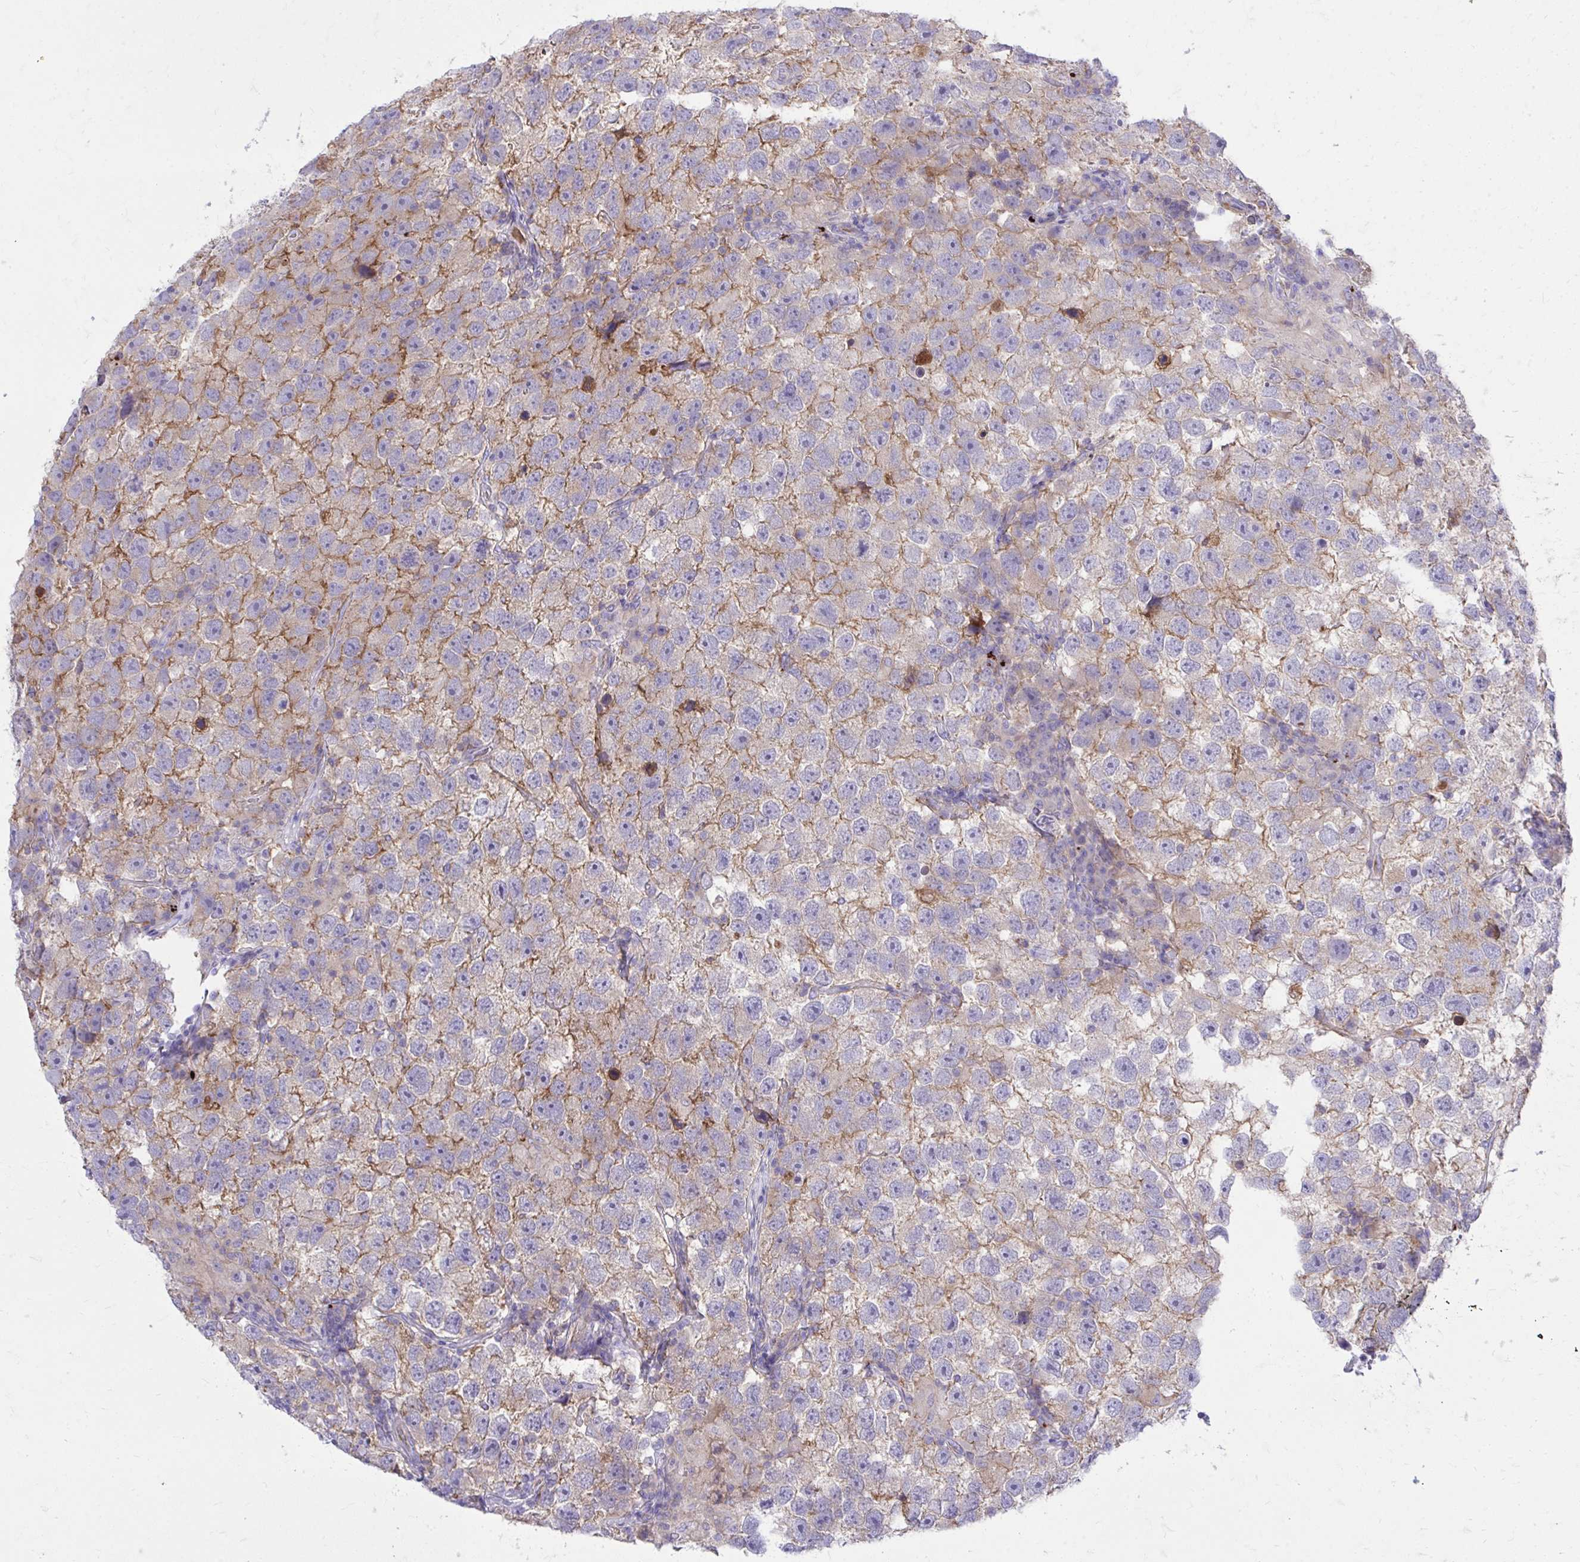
{"staining": {"intensity": "moderate", "quantity": "25%-75%", "location": "cytoplasmic/membranous"}, "tissue": "testis cancer", "cell_type": "Tumor cells", "image_type": "cancer", "snomed": [{"axis": "morphology", "description": "Seminoma, NOS"}, {"axis": "topography", "description": "Testis"}], "caption": "Immunohistochemical staining of testis seminoma displays moderate cytoplasmic/membranous protein positivity in approximately 25%-75% of tumor cells. (DAB IHC with brightfield microscopy, high magnification).", "gene": "TP53I11", "patient": {"sex": "male", "age": 26}}